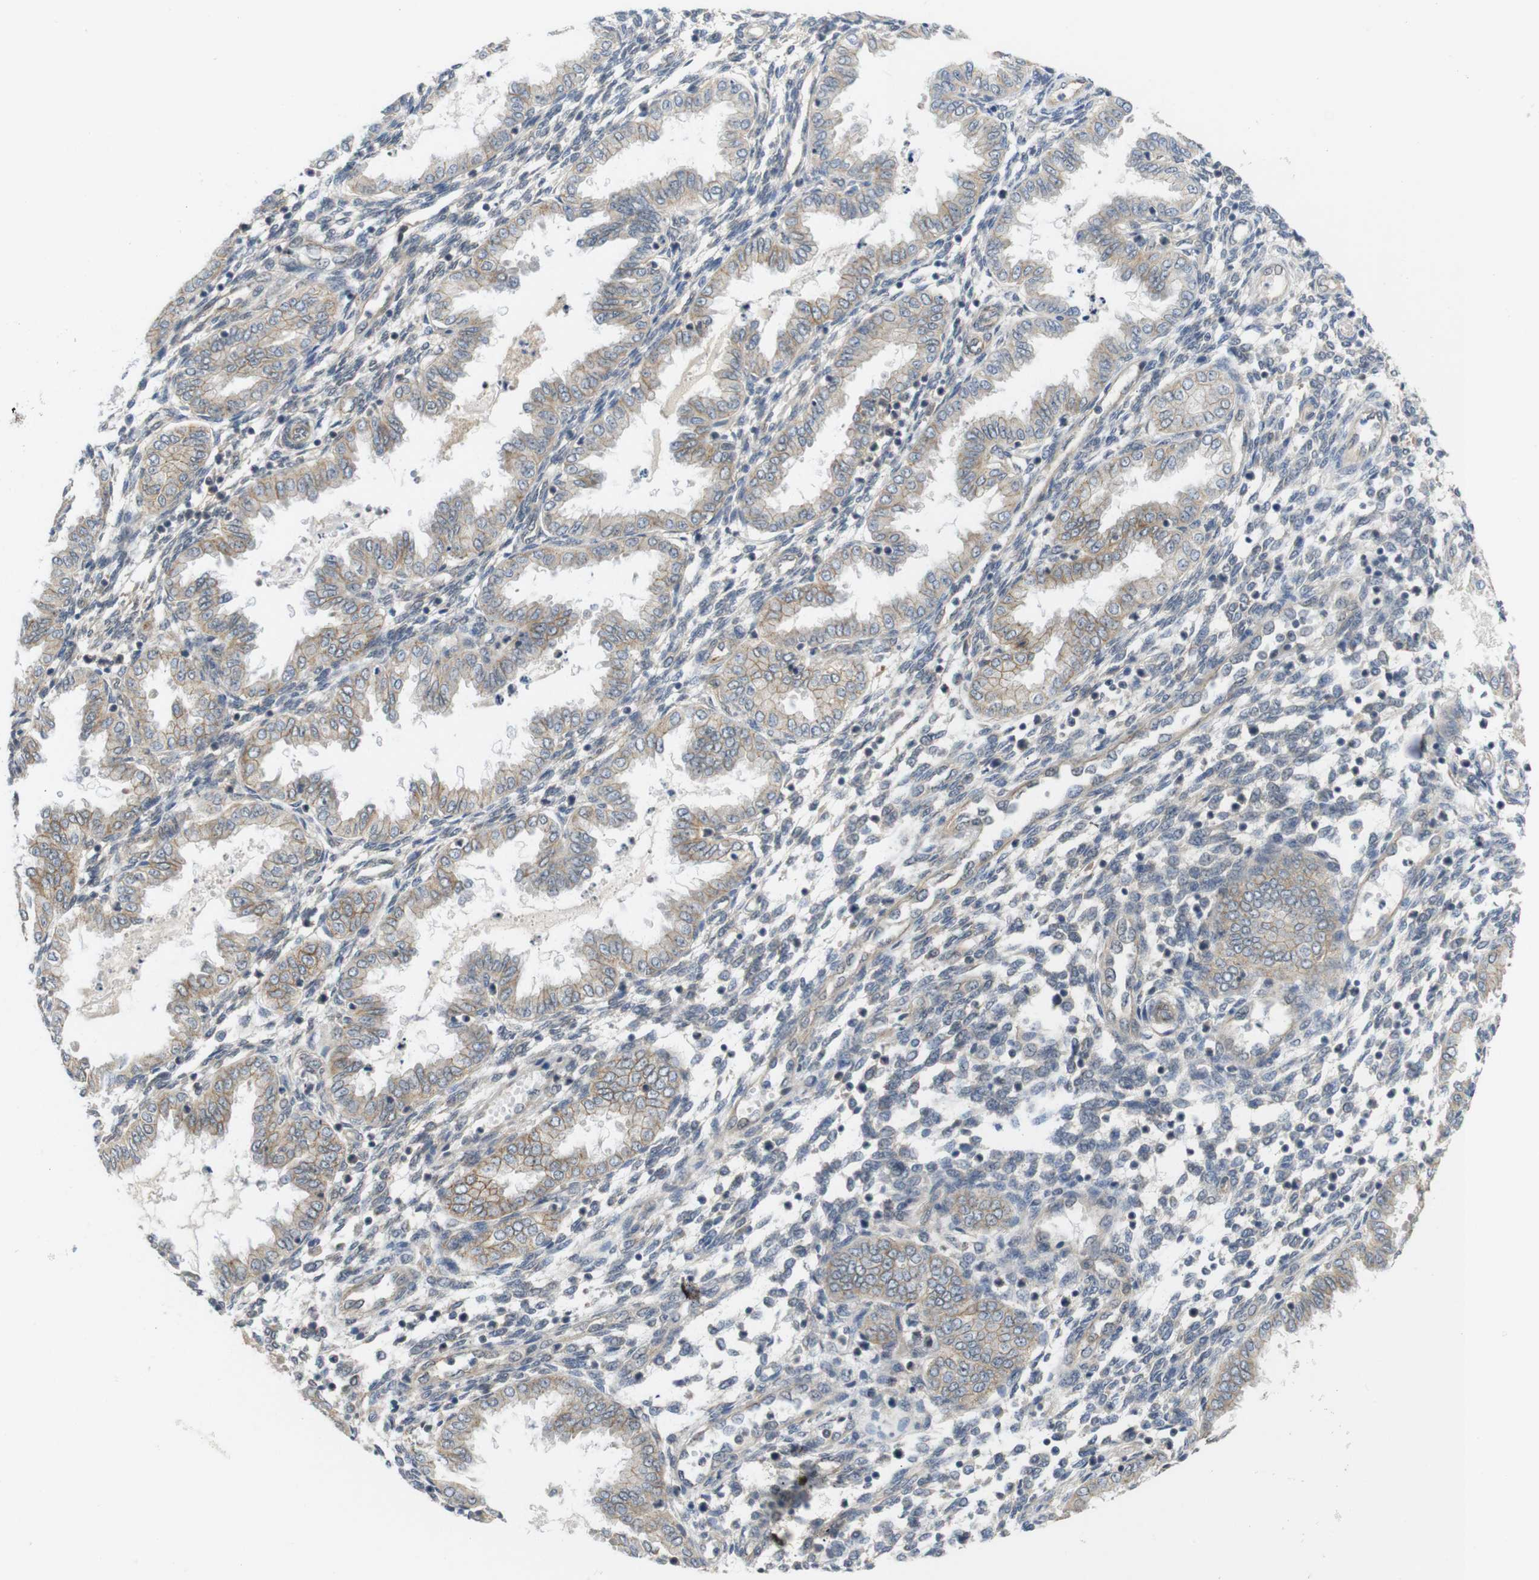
{"staining": {"intensity": "weak", "quantity": "25%-75%", "location": "cytoplasmic/membranous"}, "tissue": "endometrium", "cell_type": "Cells in endometrial stroma", "image_type": "normal", "snomed": [{"axis": "morphology", "description": "Normal tissue, NOS"}, {"axis": "topography", "description": "Endometrium"}], "caption": "Brown immunohistochemical staining in benign human endometrium exhibits weak cytoplasmic/membranous expression in about 25%-75% of cells in endometrial stroma.", "gene": "ZDHHC5", "patient": {"sex": "female", "age": 33}}